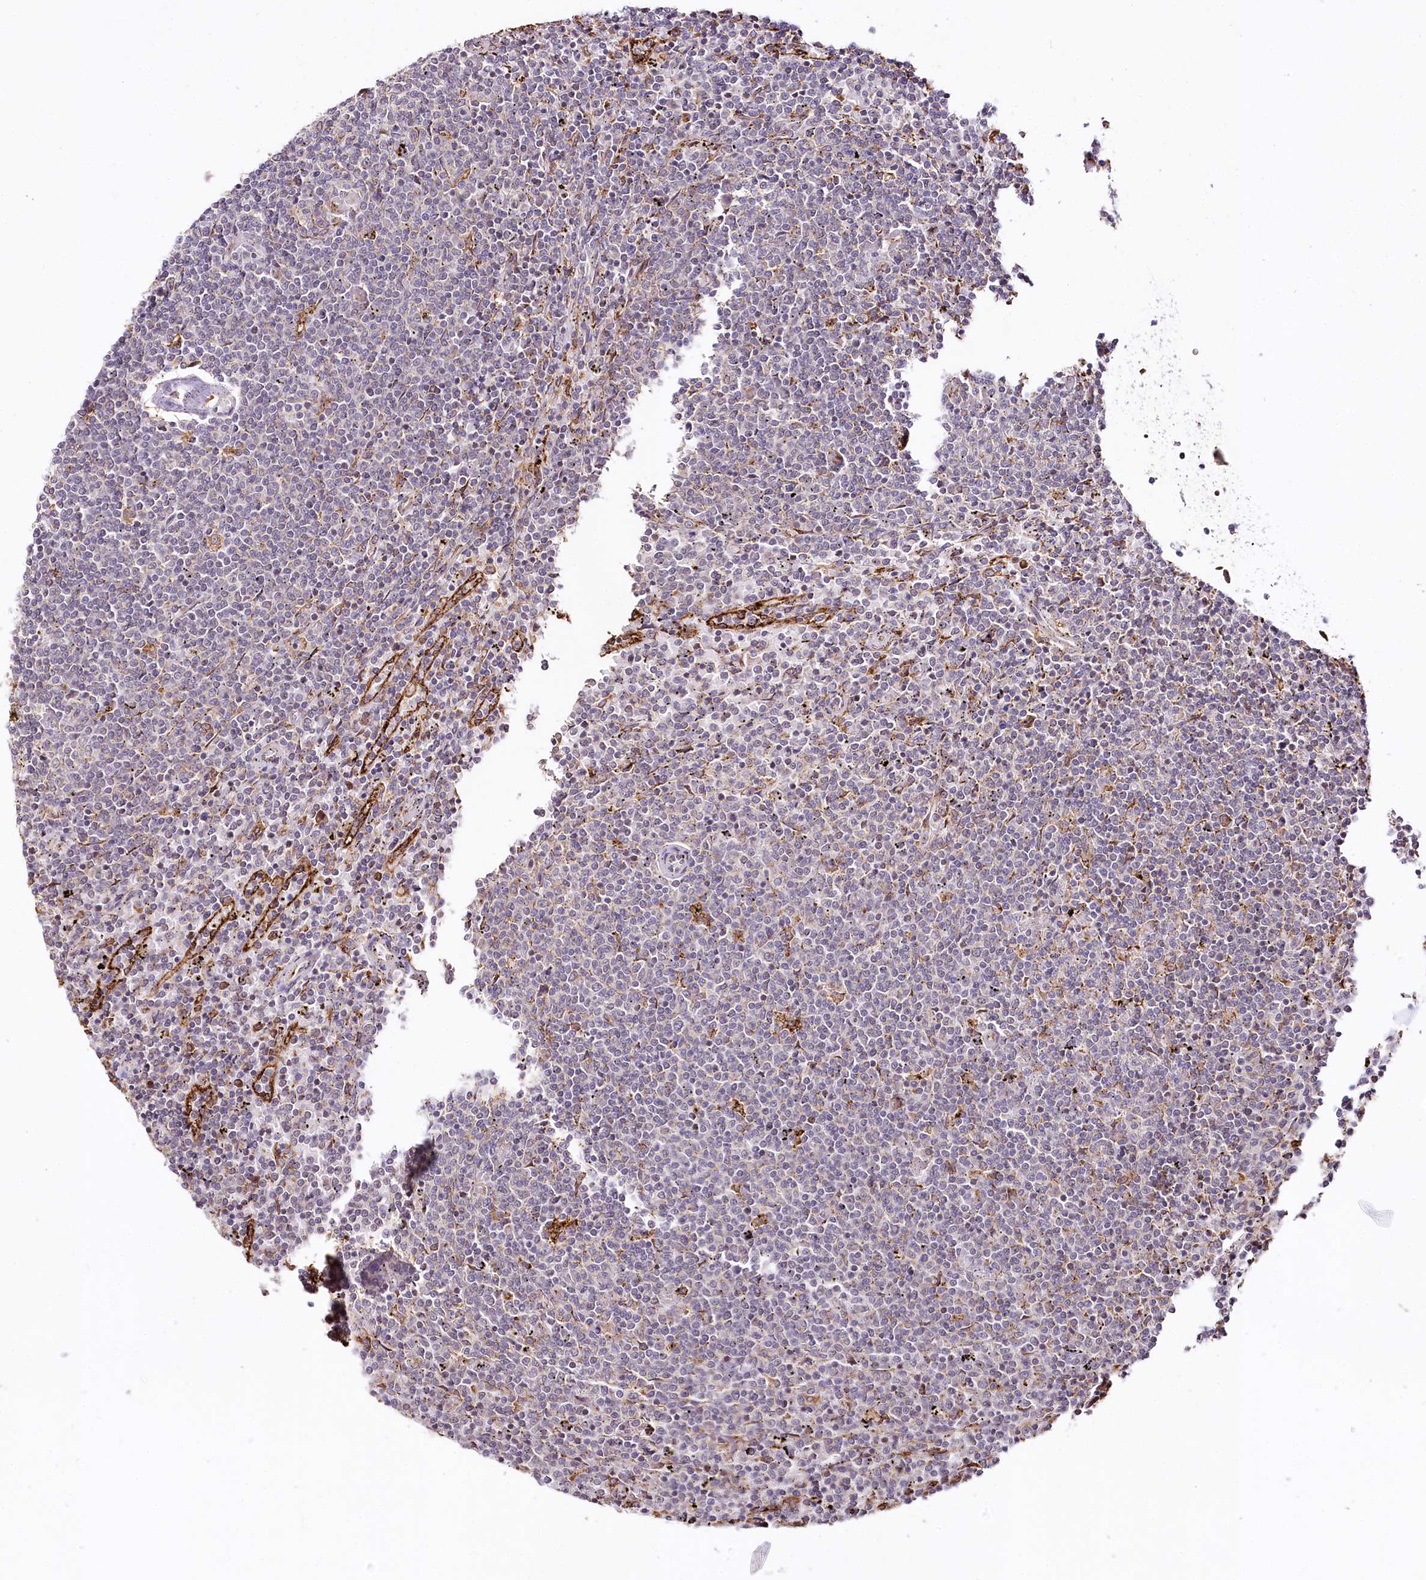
{"staining": {"intensity": "moderate", "quantity": "<25%", "location": "cytoplasmic/membranous"}, "tissue": "lymphoma", "cell_type": "Tumor cells", "image_type": "cancer", "snomed": [{"axis": "morphology", "description": "Malignant lymphoma, non-Hodgkin's type, Low grade"}, {"axis": "topography", "description": "Spleen"}], "caption": "Immunohistochemistry (IHC) photomicrograph of neoplastic tissue: malignant lymphoma, non-Hodgkin's type (low-grade) stained using IHC shows low levels of moderate protein expression localized specifically in the cytoplasmic/membranous of tumor cells, appearing as a cytoplasmic/membranous brown color.", "gene": "VEGFA", "patient": {"sex": "female", "age": 50}}